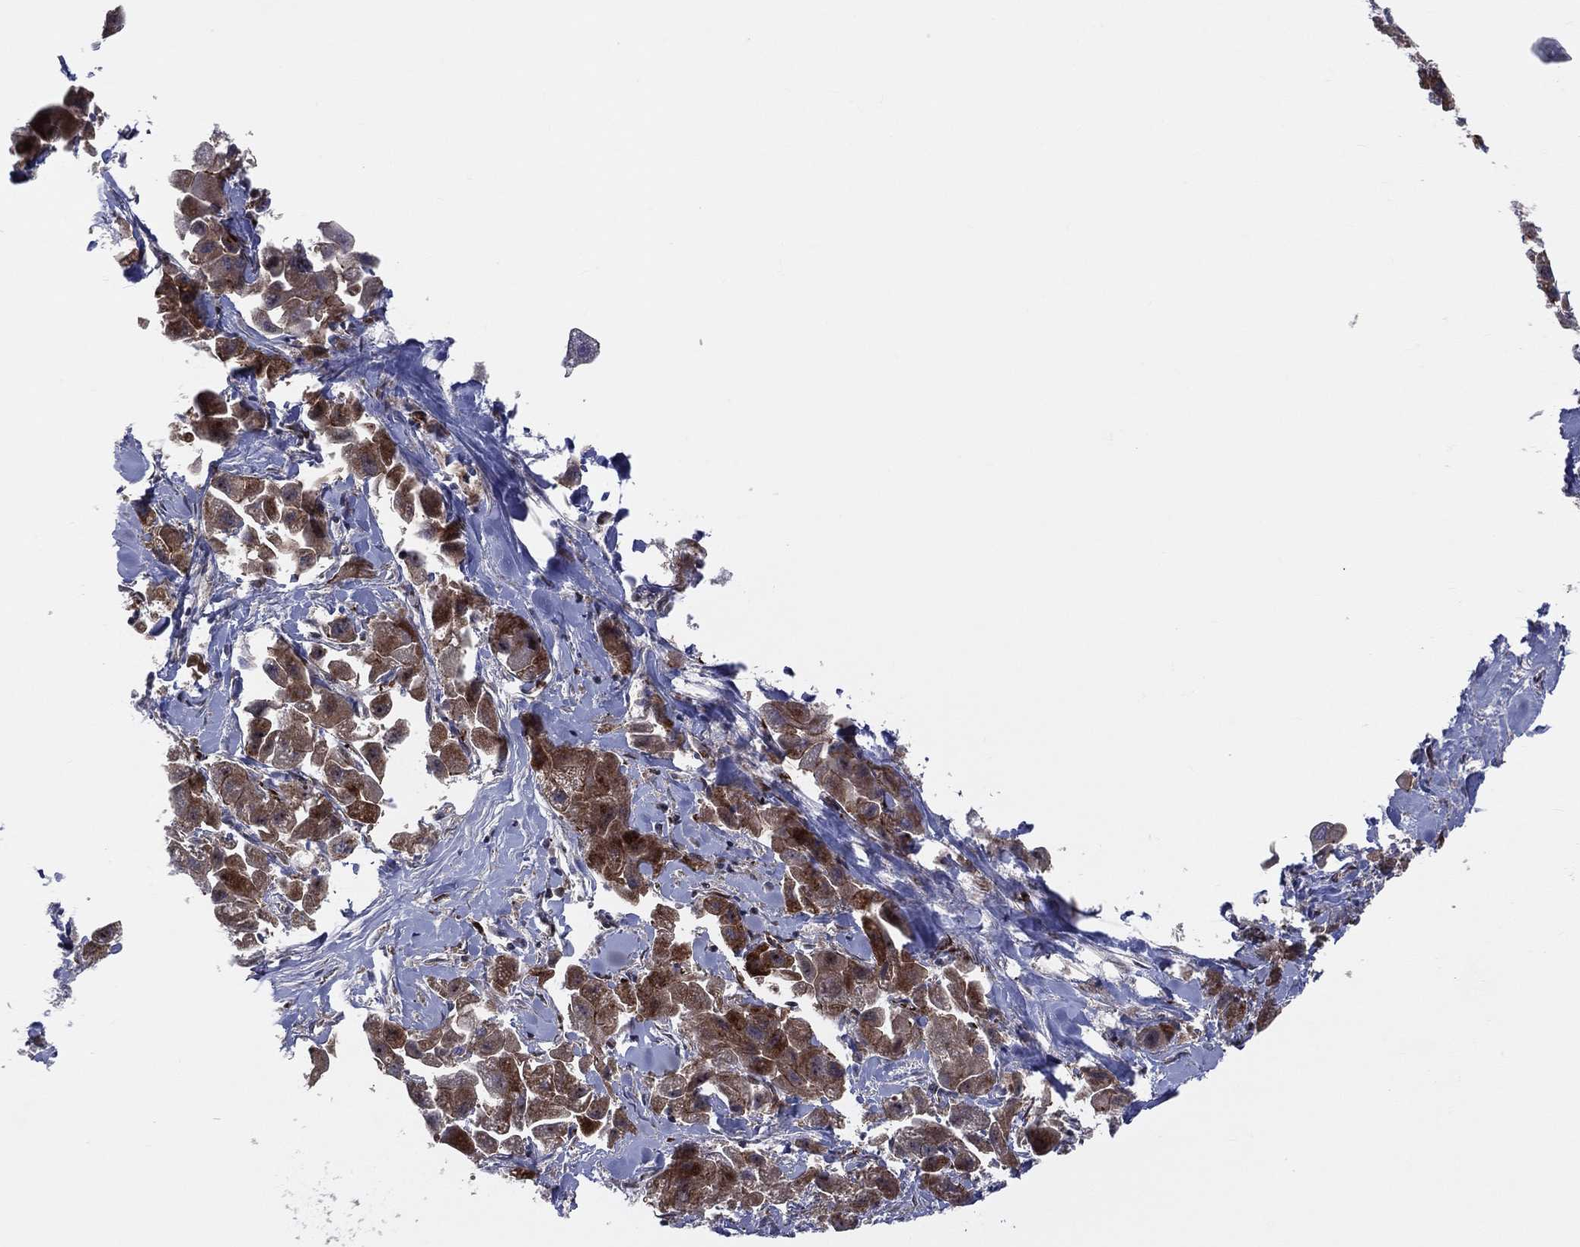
{"staining": {"intensity": "strong", "quantity": "25%-75%", "location": "cytoplasmic/membranous"}, "tissue": "liver cancer", "cell_type": "Tumor cells", "image_type": "cancer", "snomed": [{"axis": "morphology", "description": "Carcinoma, Hepatocellular, NOS"}, {"axis": "topography", "description": "Liver"}], "caption": "Liver hepatocellular carcinoma tissue displays strong cytoplasmic/membranous staining in about 25%-75% of tumor cells, visualized by immunohistochemistry. (DAB (3,3'-diaminobenzidine) IHC with brightfield microscopy, high magnification).", "gene": "VHL", "patient": {"sex": "male", "age": 24}}